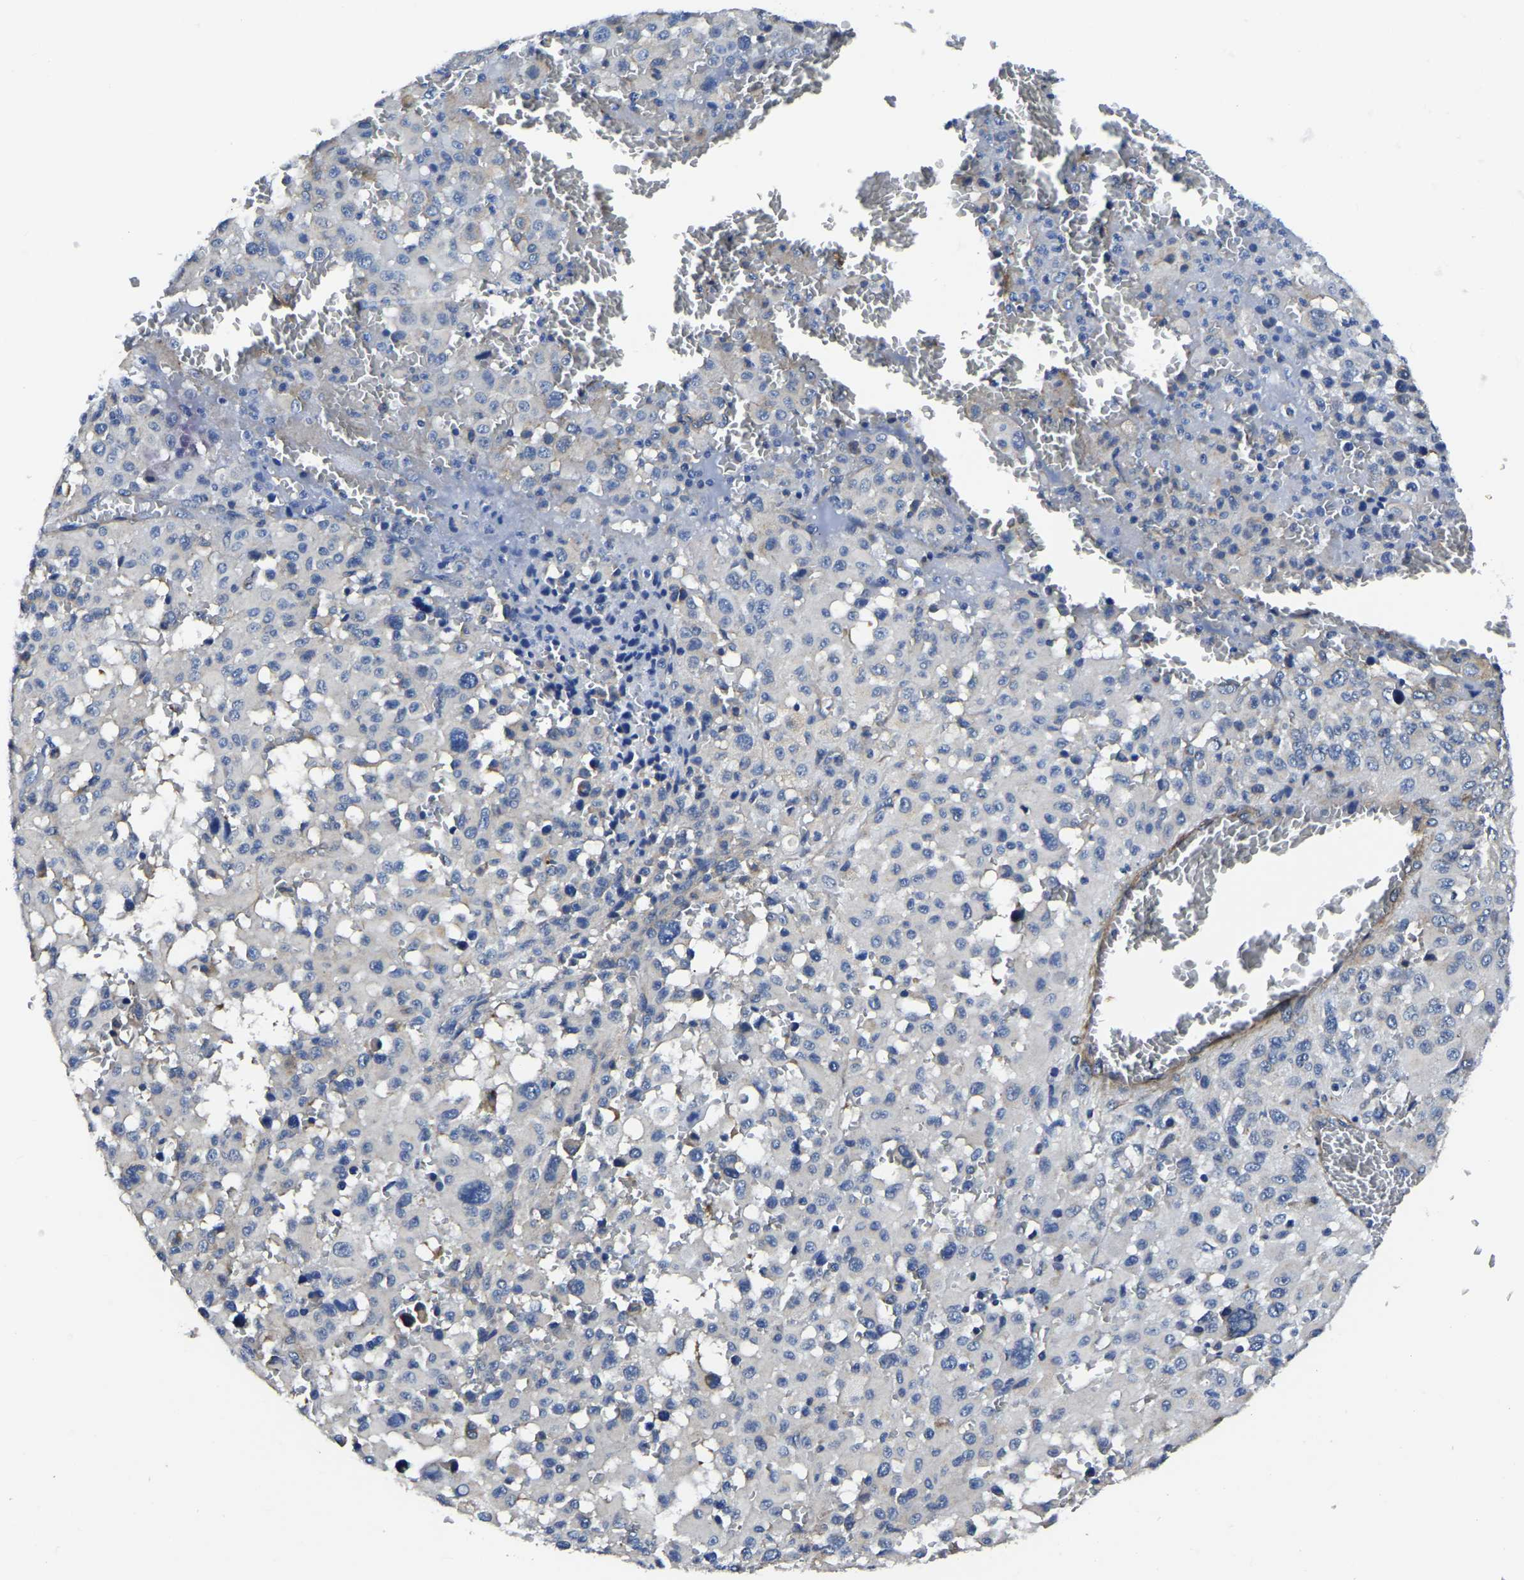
{"staining": {"intensity": "negative", "quantity": "none", "location": "none"}, "tissue": "melanoma", "cell_type": "Tumor cells", "image_type": "cancer", "snomed": [{"axis": "morphology", "description": "Malignant melanoma, Metastatic site"}, {"axis": "topography", "description": "Skin"}], "caption": "This is an IHC micrograph of human malignant melanoma (metastatic site). There is no staining in tumor cells.", "gene": "KCTD17", "patient": {"sex": "female", "age": 74}}